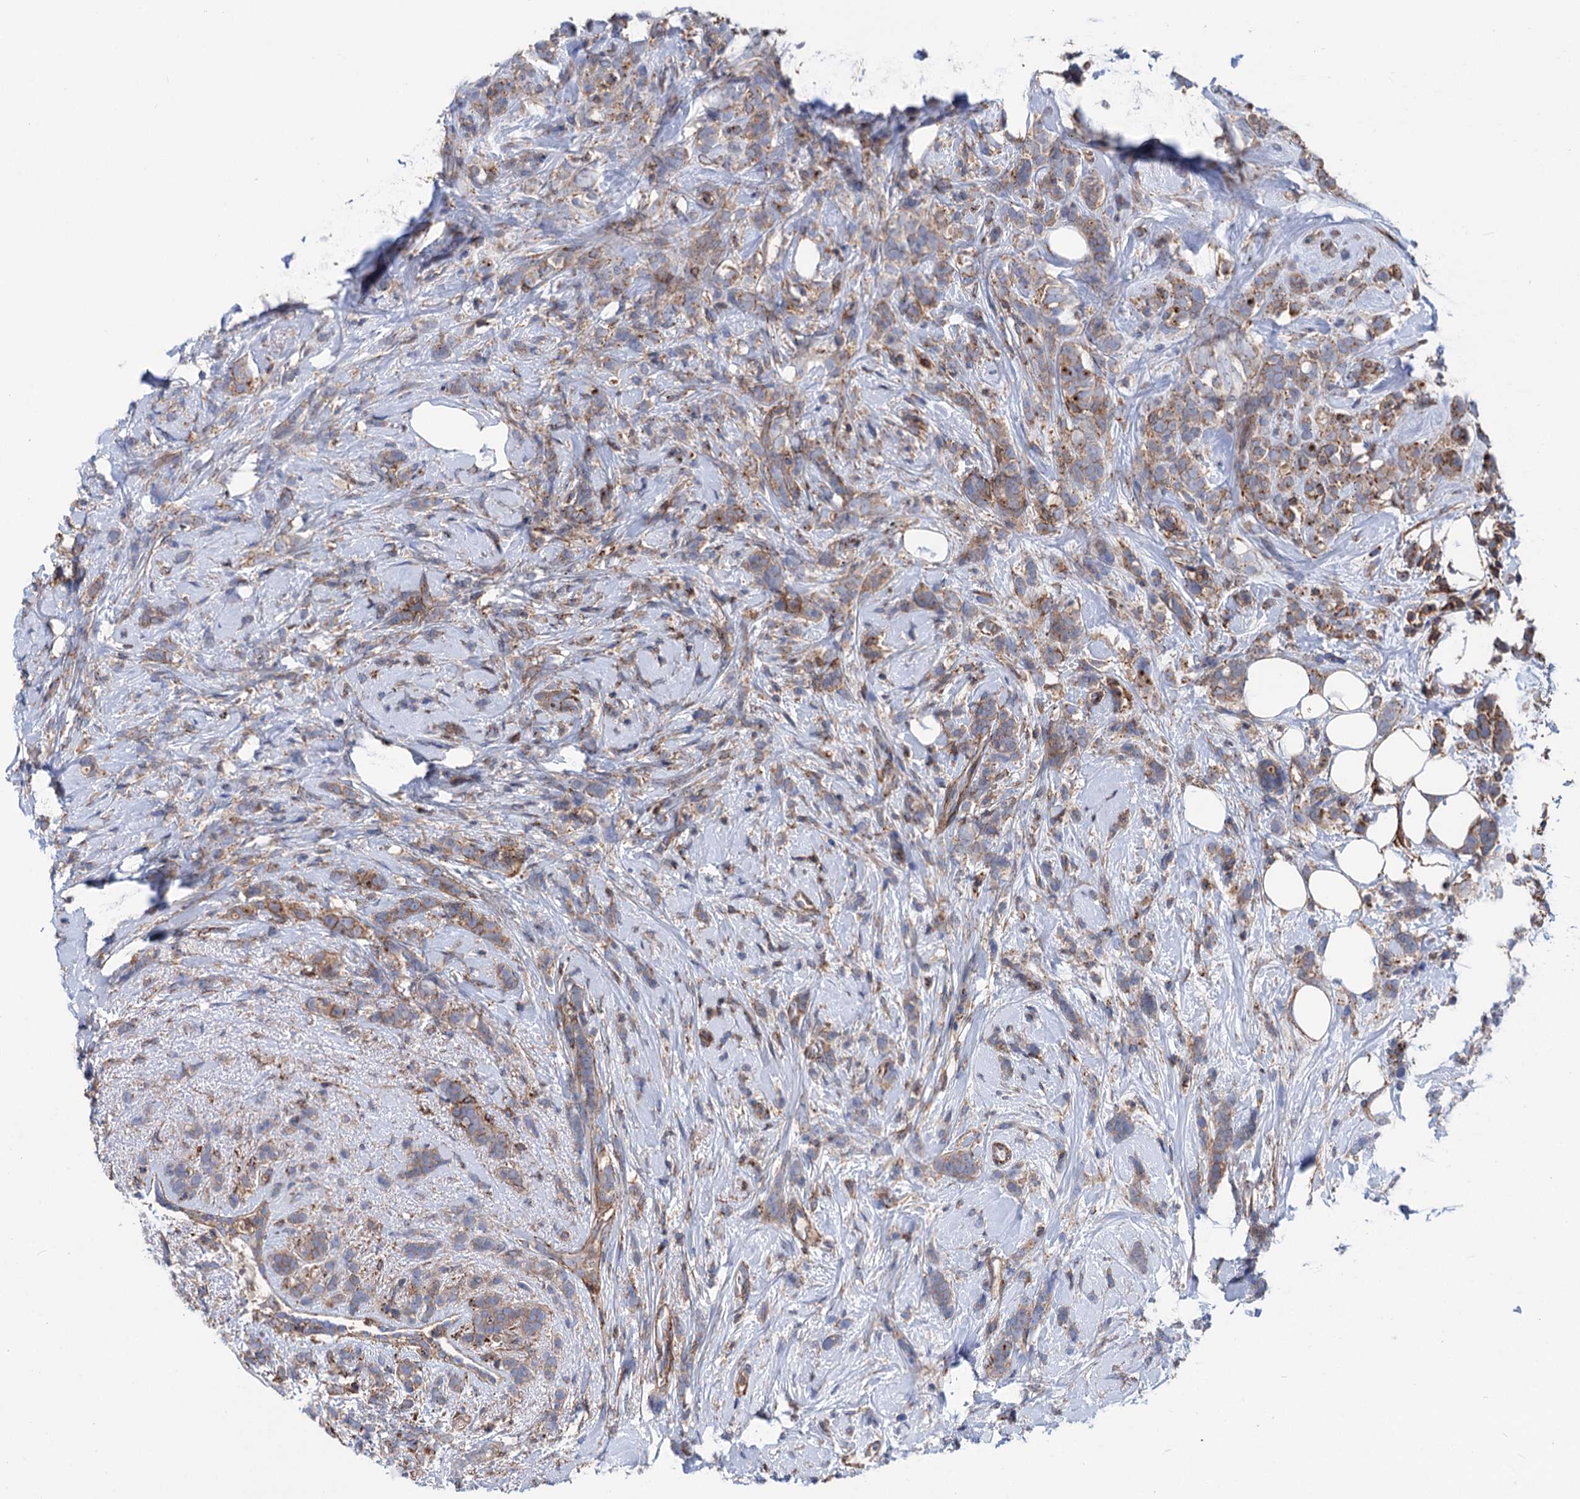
{"staining": {"intensity": "moderate", "quantity": "25%-75%", "location": "cytoplasmic/membranous"}, "tissue": "breast cancer", "cell_type": "Tumor cells", "image_type": "cancer", "snomed": [{"axis": "morphology", "description": "Lobular carcinoma"}, {"axis": "topography", "description": "Breast"}], "caption": "Immunohistochemical staining of breast cancer reveals medium levels of moderate cytoplasmic/membranous protein positivity in about 25%-75% of tumor cells.", "gene": "DEF6", "patient": {"sex": "female", "age": 58}}